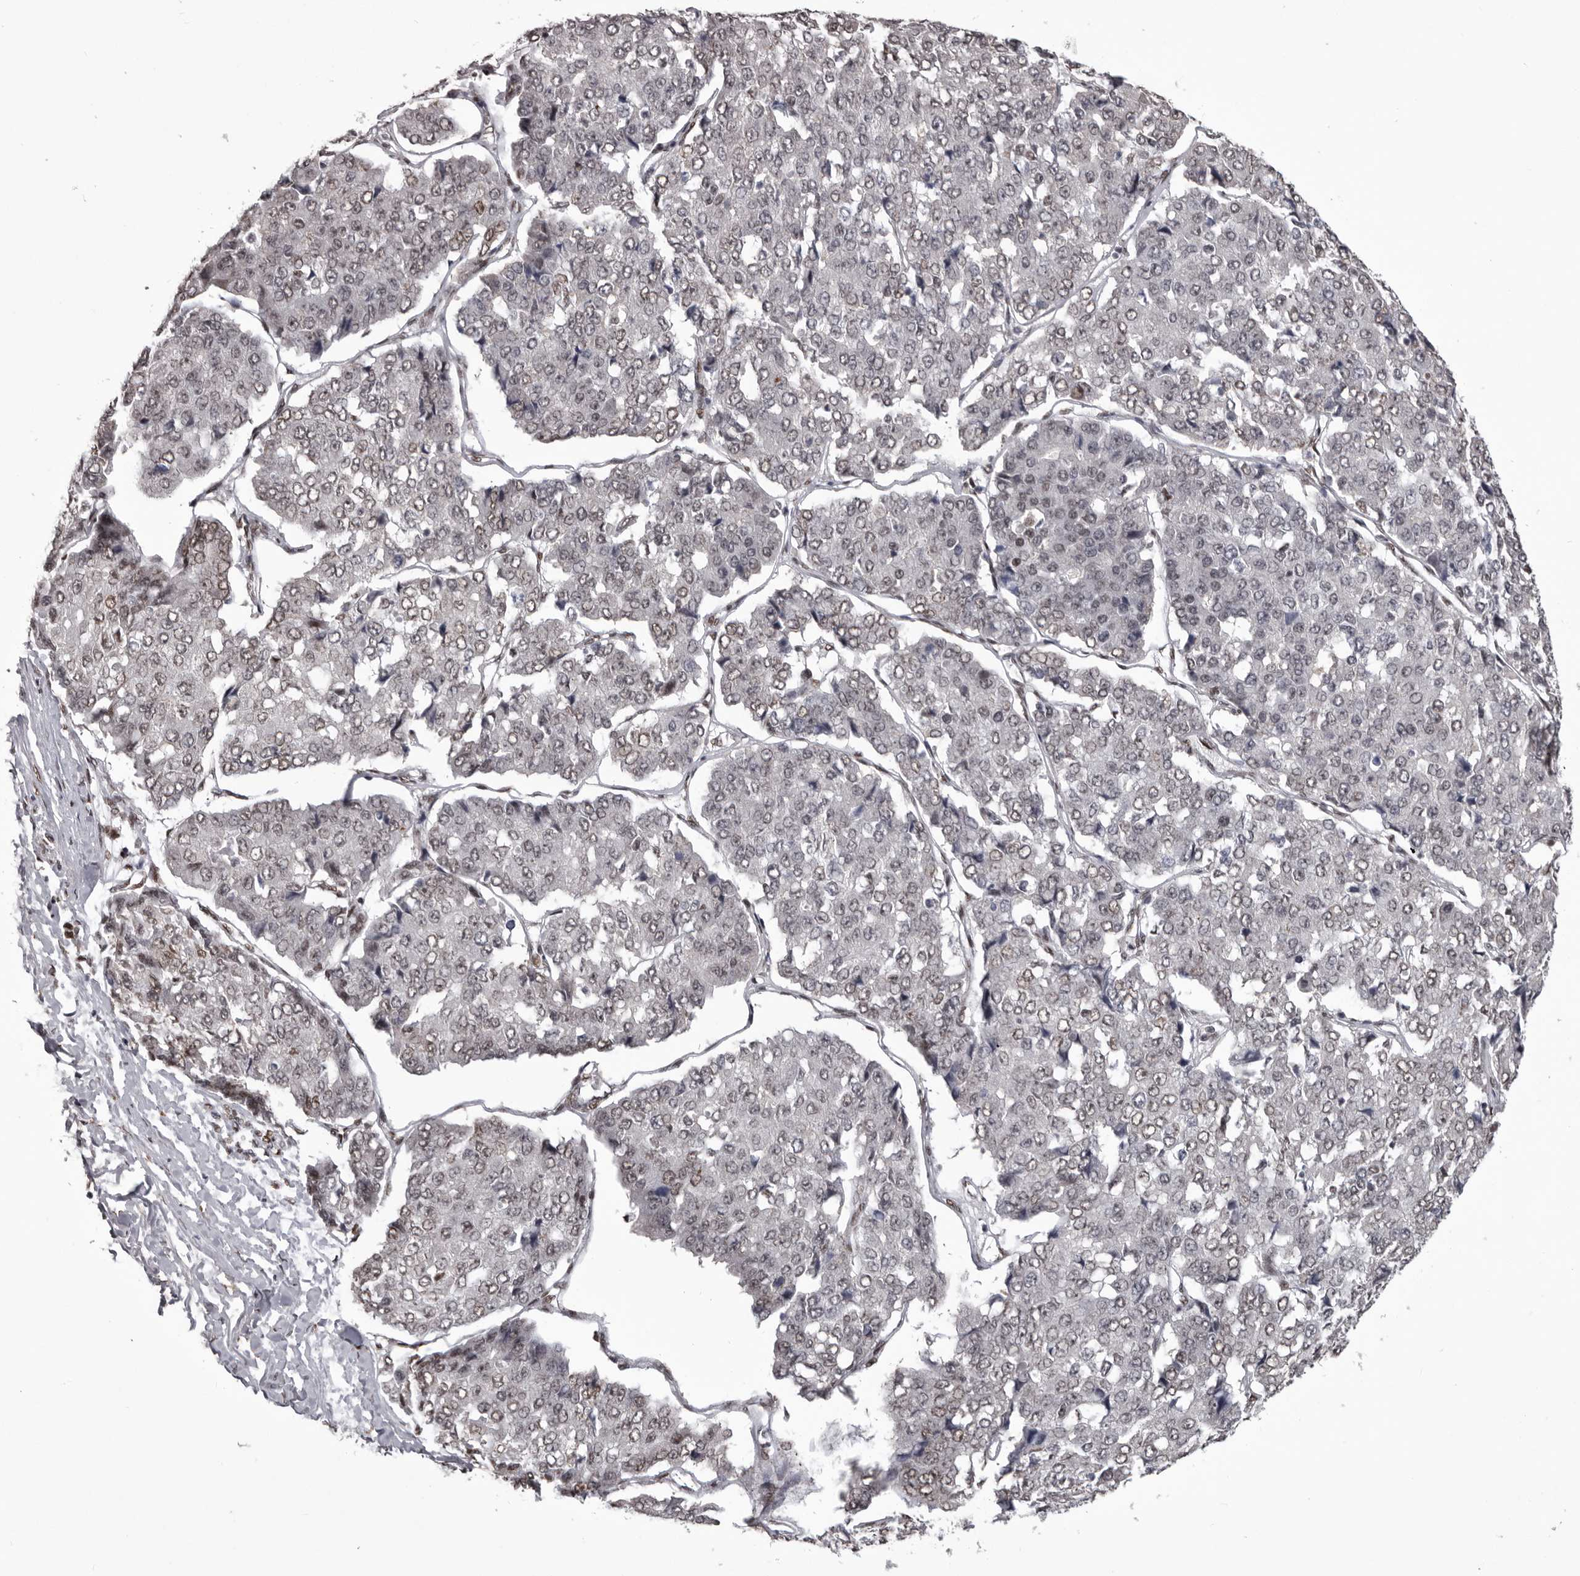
{"staining": {"intensity": "weak", "quantity": "25%-75%", "location": "nuclear"}, "tissue": "pancreatic cancer", "cell_type": "Tumor cells", "image_type": "cancer", "snomed": [{"axis": "morphology", "description": "Adenocarcinoma, NOS"}, {"axis": "topography", "description": "Pancreas"}], "caption": "This image exhibits pancreatic cancer (adenocarcinoma) stained with immunohistochemistry to label a protein in brown. The nuclear of tumor cells show weak positivity for the protein. Nuclei are counter-stained blue.", "gene": "NUMA1", "patient": {"sex": "male", "age": 50}}